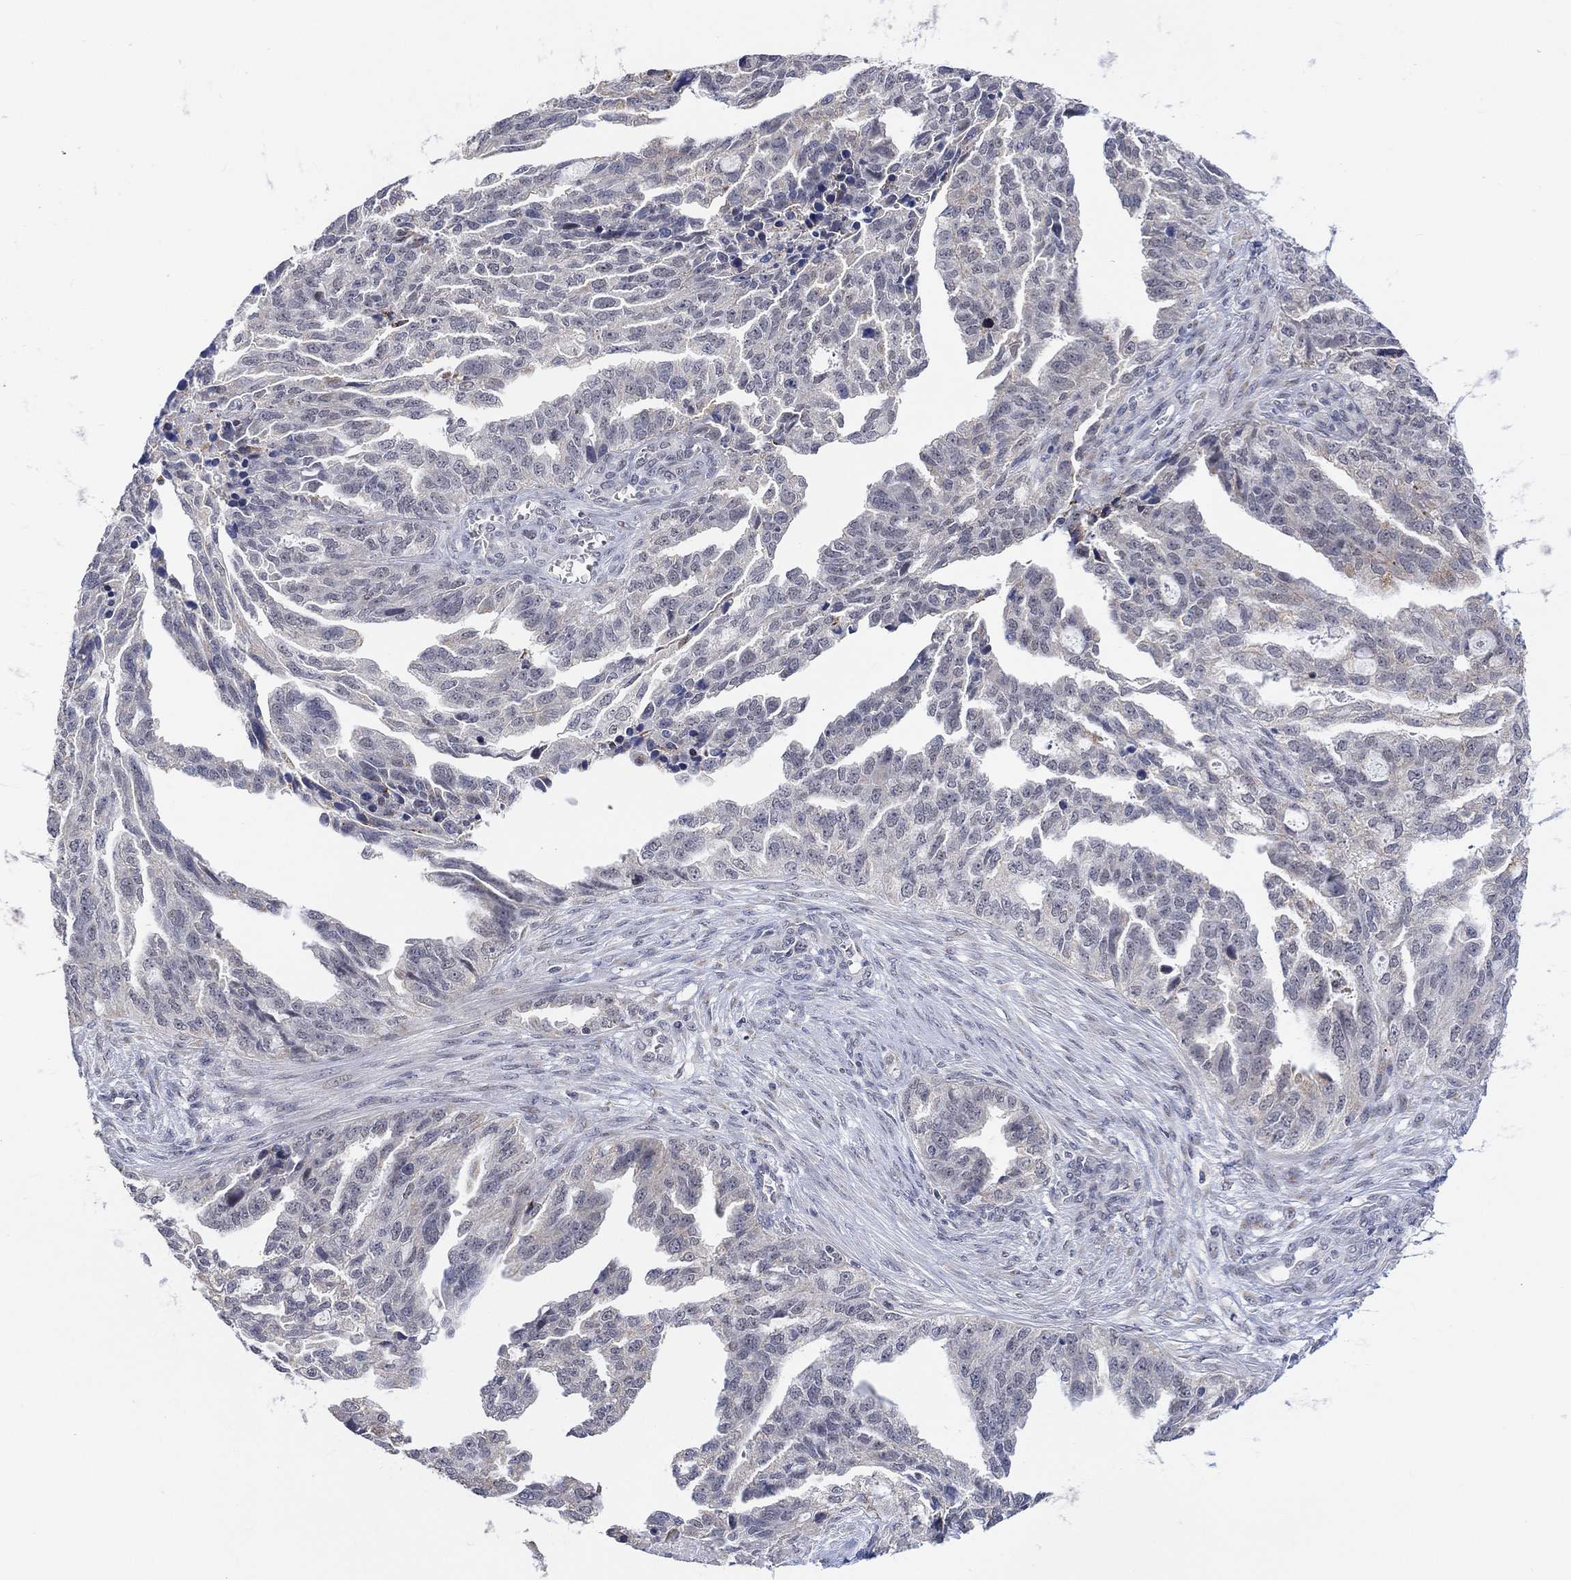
{"staining": {"intensity": "negative", "quantity": "none", "location": "none"}, "tissue": "ovarian cancer", "cell_type": "Tumor cells", "image_type": "cancer", "snomed": [{"axis": "morphology", "description": "Cystadenocarcinoma, serous, NOS"}, {"axis": "topography", "description": "Ovary"}], "caption": "A micrograph of human ovarian cancer (serous cystadenocarcinoma) is negative for staining in tumor cells.", "gene": "SLC48A1", "patient": {"sex": "female", "age": 51}}